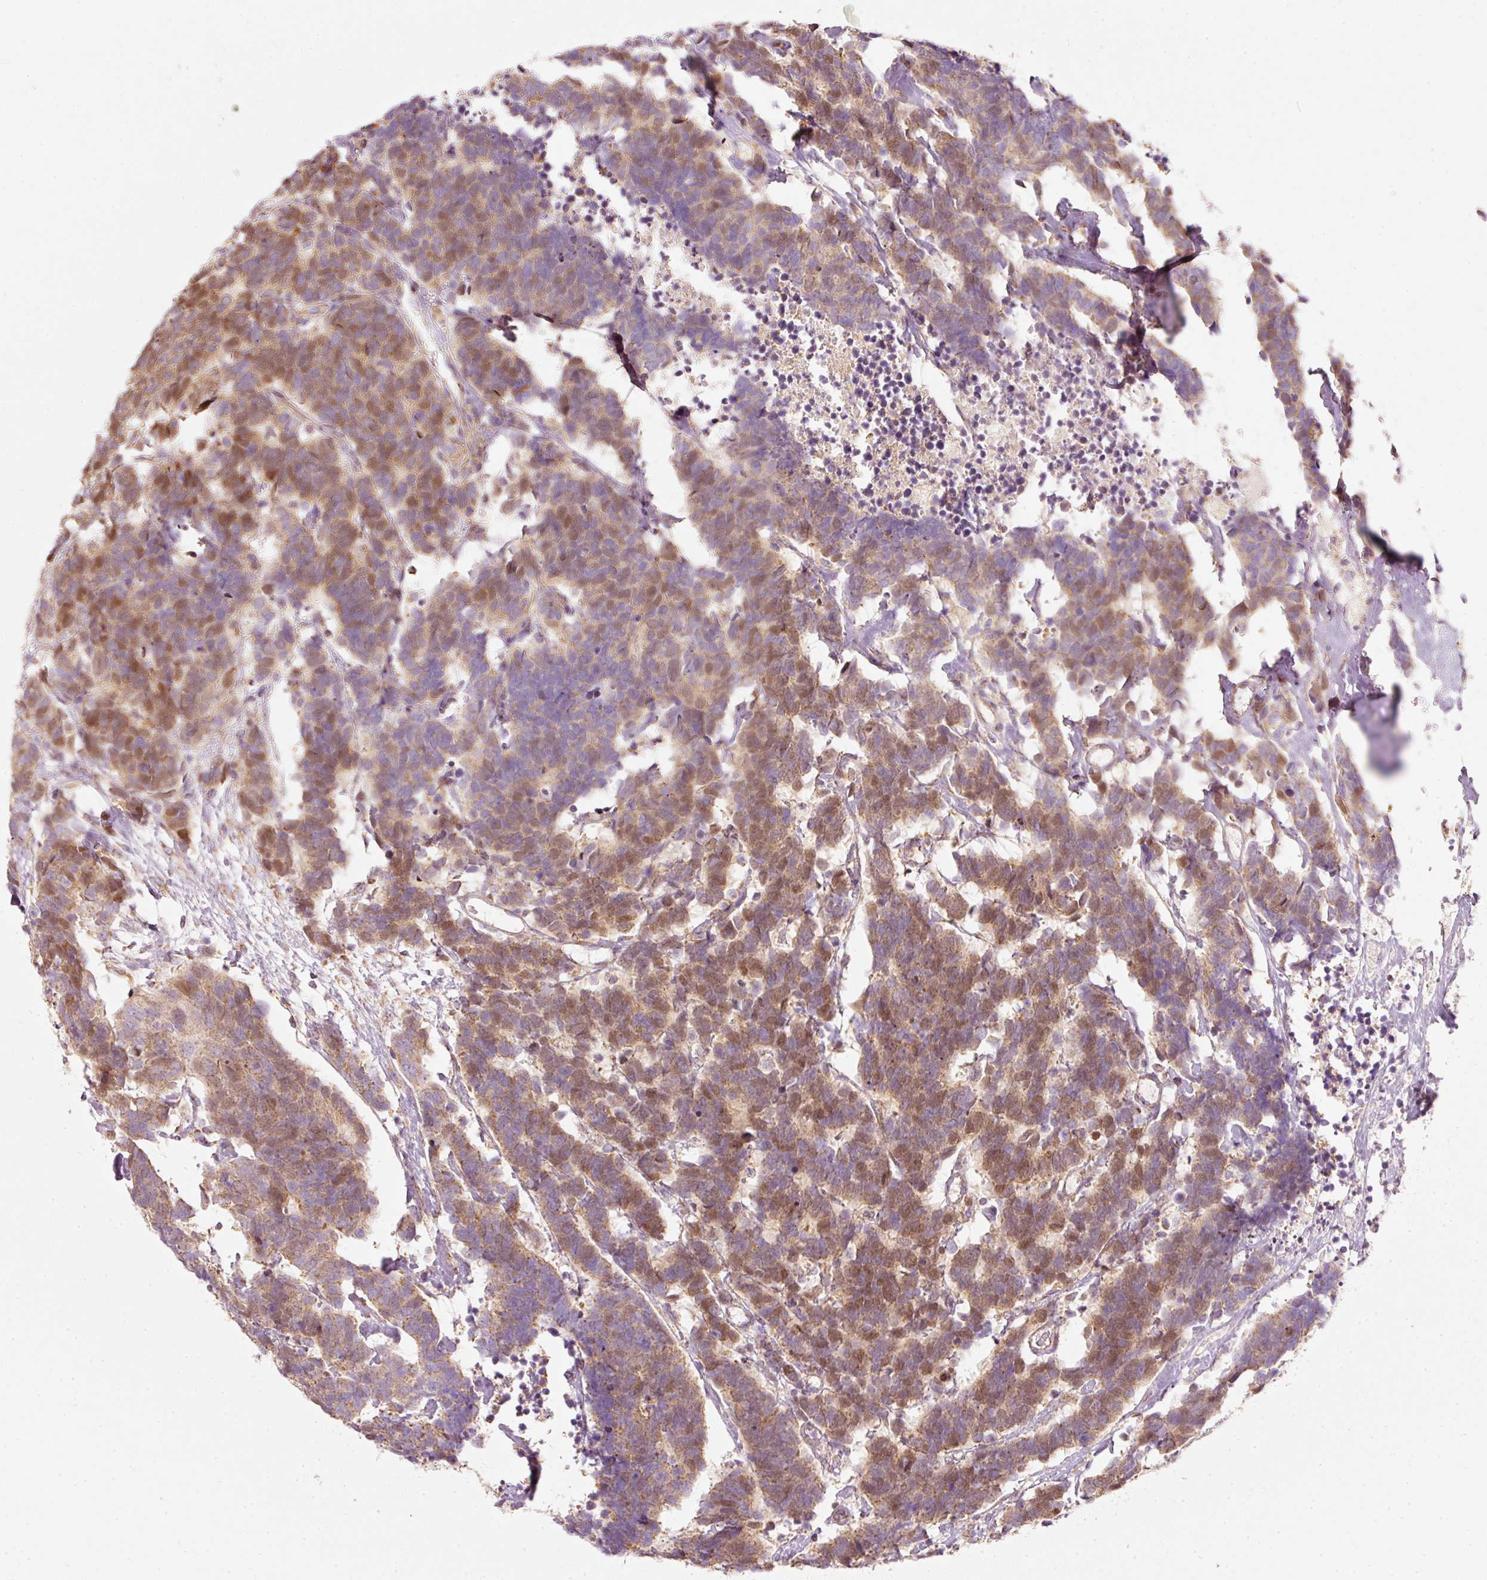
{"staining": {"intensity": "moderate", "quantity": ">75%", "location": "cytoplasmic/membranous,nuclear"}, "tissue": "carcinoid", "cell_type": "Tumor cells", "image_type": "cancer", "snomed": [{"axis": "morphology", "description": "Carcinoma, NOS"}, {"axis": "morphology", "description": "Carcinoid, malignant, NOS"}, {"axis": "topography", "description": "Urinary bladder"}], "caption": "IHC photomicrograph of carcinoid stained for a protein (brown), which demonstrates medium levels of moderate cytoplasmic/membranous and nuclear positivity in about >75% of tumor cells.", "gene": "DUT", "patient": {"sex": "male", "age": 57}}